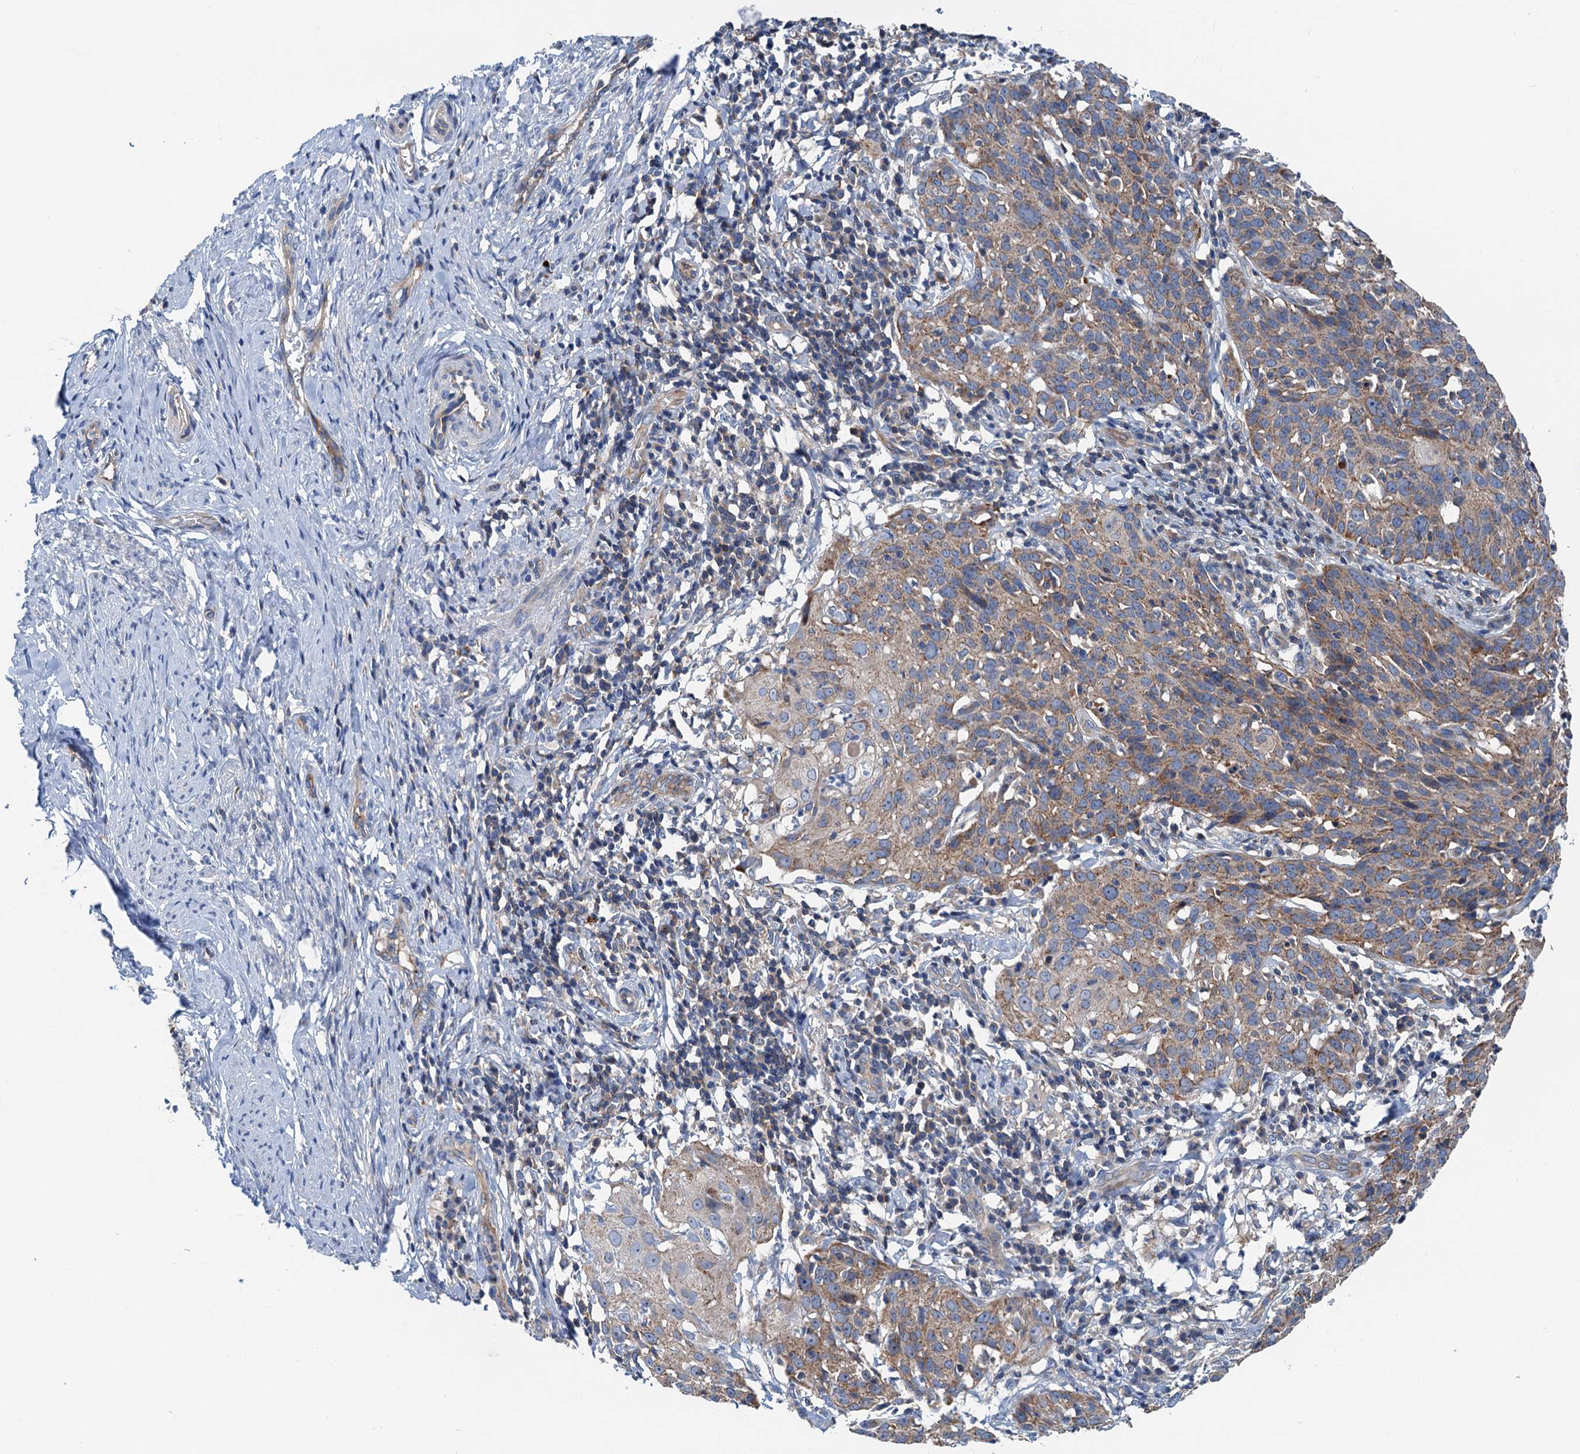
{"staining": {"intensity": "moderate", "quantity": ">75%", "location": "cytoplasmic/membranous"}, "tissue": "cervical cancer", "cell_type": "Tumor cells", "image_type": "cancer", "snomed": [{"axis": "morphology", "description": "Squamous cell carcinoma, NOS"}, {"axis": "topography", "description": "Cervix"}], "caption": "Cervical cancer (squamous cell carcinoma) was stained to show a protein in brown. There is medium levels of moderate cytoplasmic/membranous positivity in approximately >75% of tumor cells.", "gene": "ANKRD26", "patient": {"sex": "female", "age": 50}}